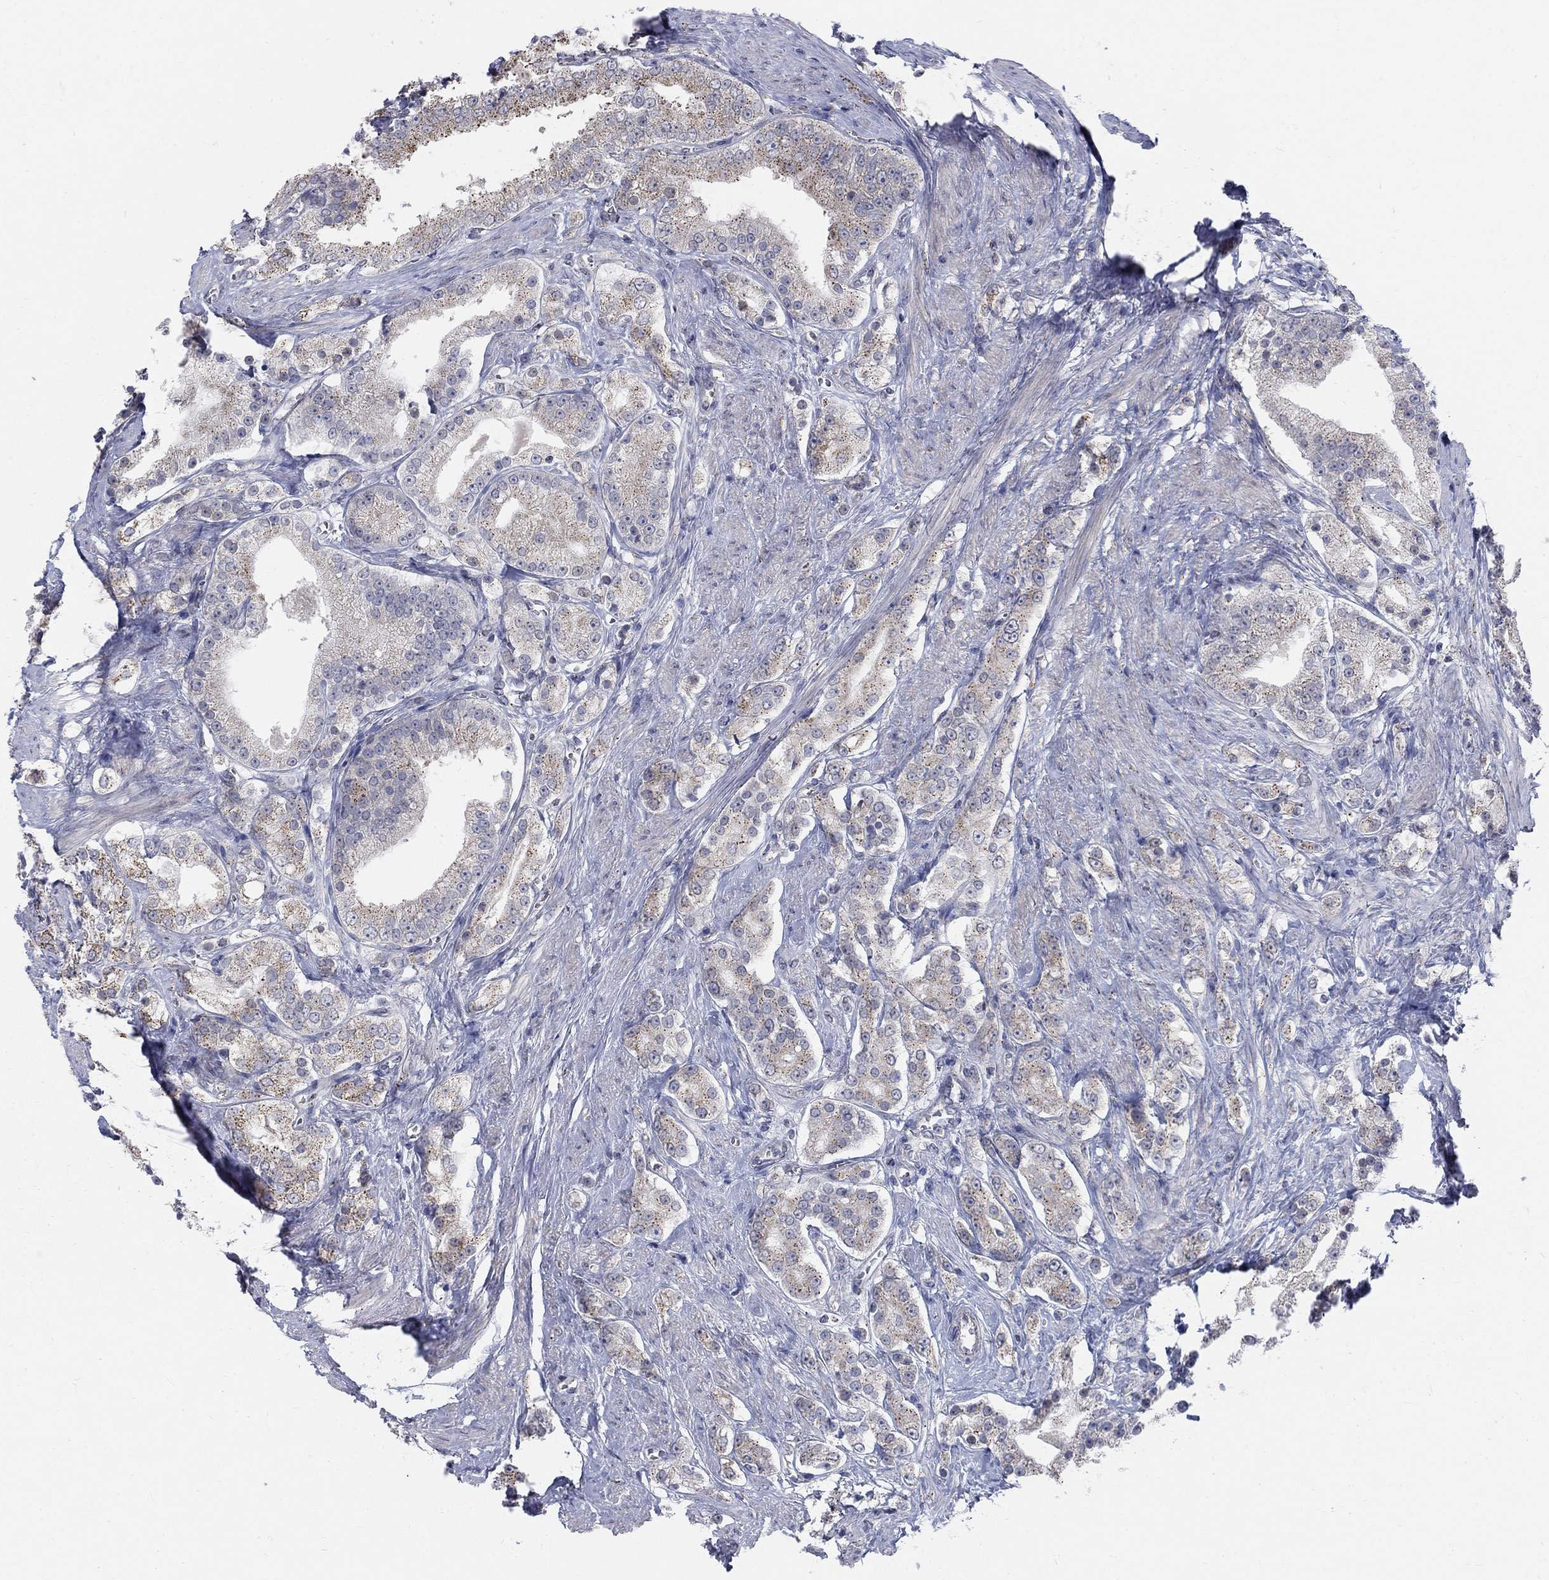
{"staining": {"intensity": "weak", "quantity": "25%-75%", "location": "cytoplasmic/membranous"}, "tissue": "prostate cancer", "cell_type": "Tumor cells", "image_type": "cancer", "snomed": [{"axis": "morphology", "description": "Adenocarcinoma, NOS"}, {"axis": "topography", "description": "Prostate and seminal vesicle, NOS"}, {"axis": "topography", "description": "Prostate"}], "caption": "Protein expression analysis of prostate cancer demonstrates weak cytoplasmic/membranous positivity in about 25%-75% of tumor cells. (IHC, brightfield microscopy, high magnification).", "gene": "PANK3", "patient": {"sex": "male", "age": 67}}